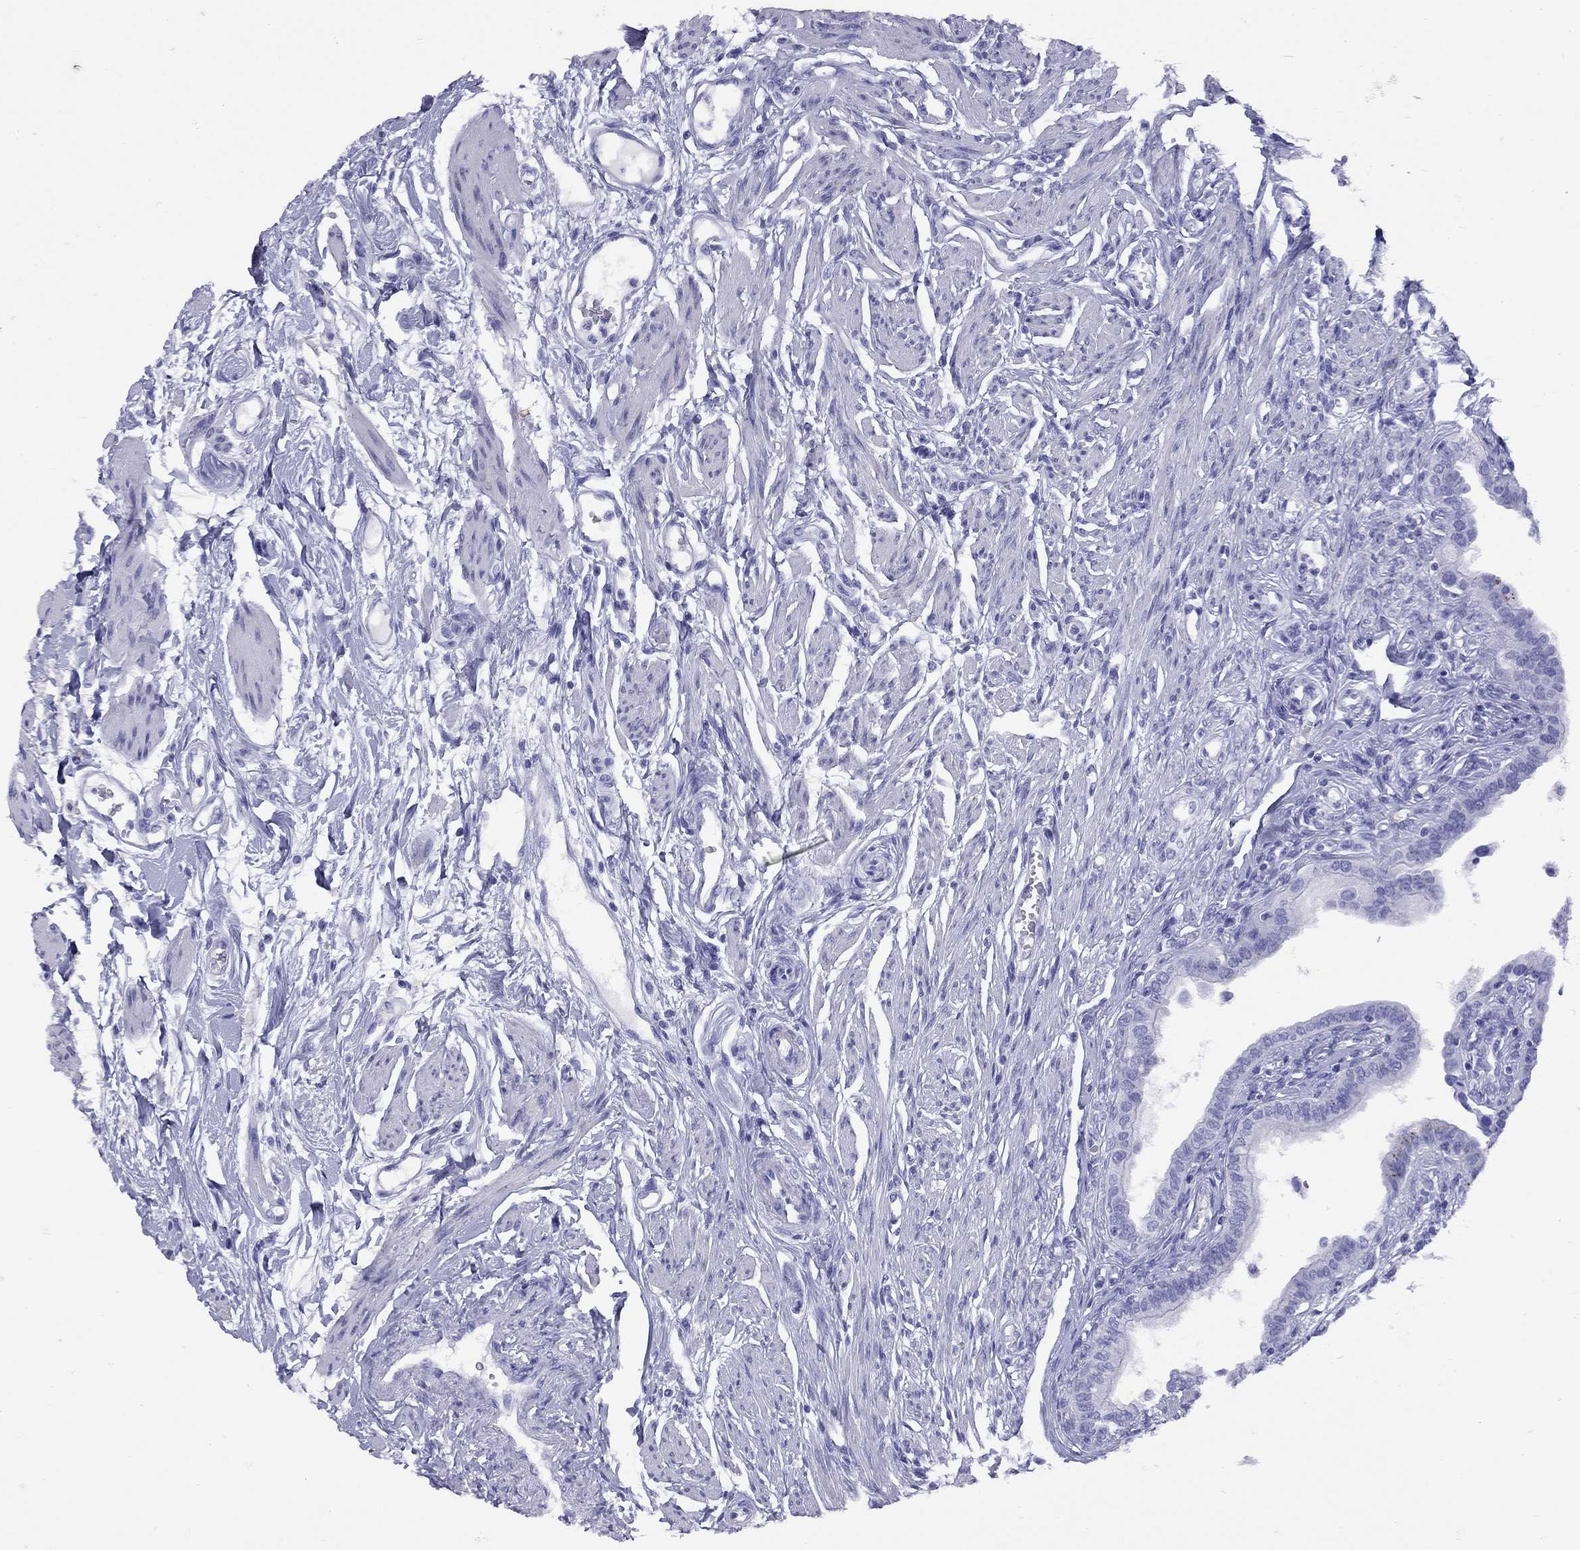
{"staining": {"intensity": "negative", "quantity": "none", "location": "none"}, "tissue": "fallopian tube", "cell_type": "Glandular cells", "image_type": "normal", "snomed": [{"axis": "morphology", "description": "Normal tissue, NOS"}, {"axis": "morphology", "description": "Carcinoma, endometroid"}, {"axis": "topography", "description": "Fallopian tube"}, {"axis": "topography", "description": "Ovary"}], "caption": "An immunohistochemistry photomicrograph of unremarkable fallopian tube is shown. There is no staining in glandular cells of fallopian tube.", "gene": "GRIA2", "patient": {"sex": "female", "age": 42}}